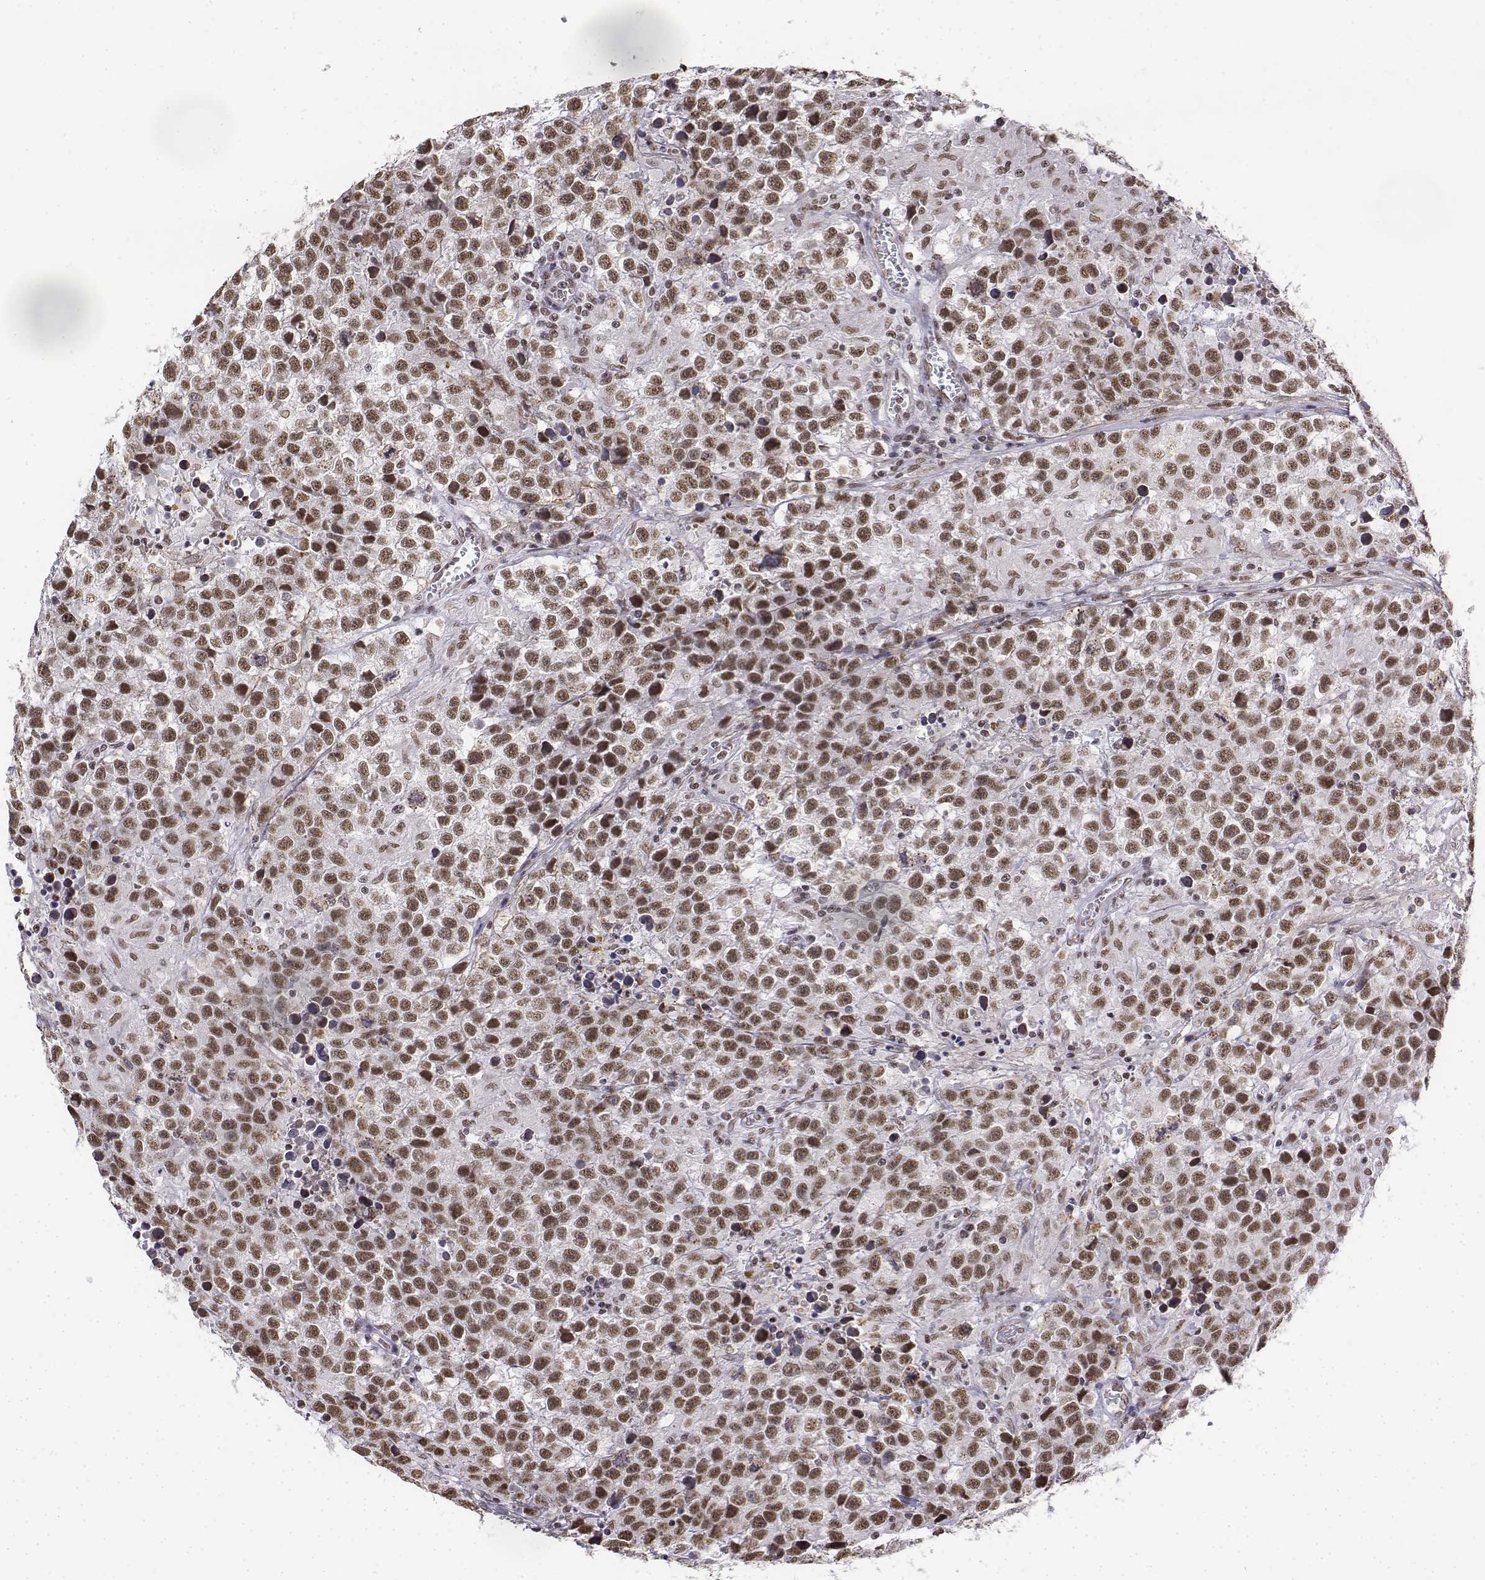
{"staining": {"intensity": "moderate", "quantity": ">75%", "location": "nuclear"}, "tissue": "testis cancer", "cell_type": "Tumor cells", "image_type": "cancer", "snomed": [{"axis": "morphology", "description": "Seminoma, NOS"}, {"axis": "topography", "description": "Testis"}], "caption": "The immunohistochemical stain labels moderate nuclear positivity in tumor cells of testis seminoma tissue.", "gene": "SETD1A", "patient": {"sex": "male", "age": 43}}